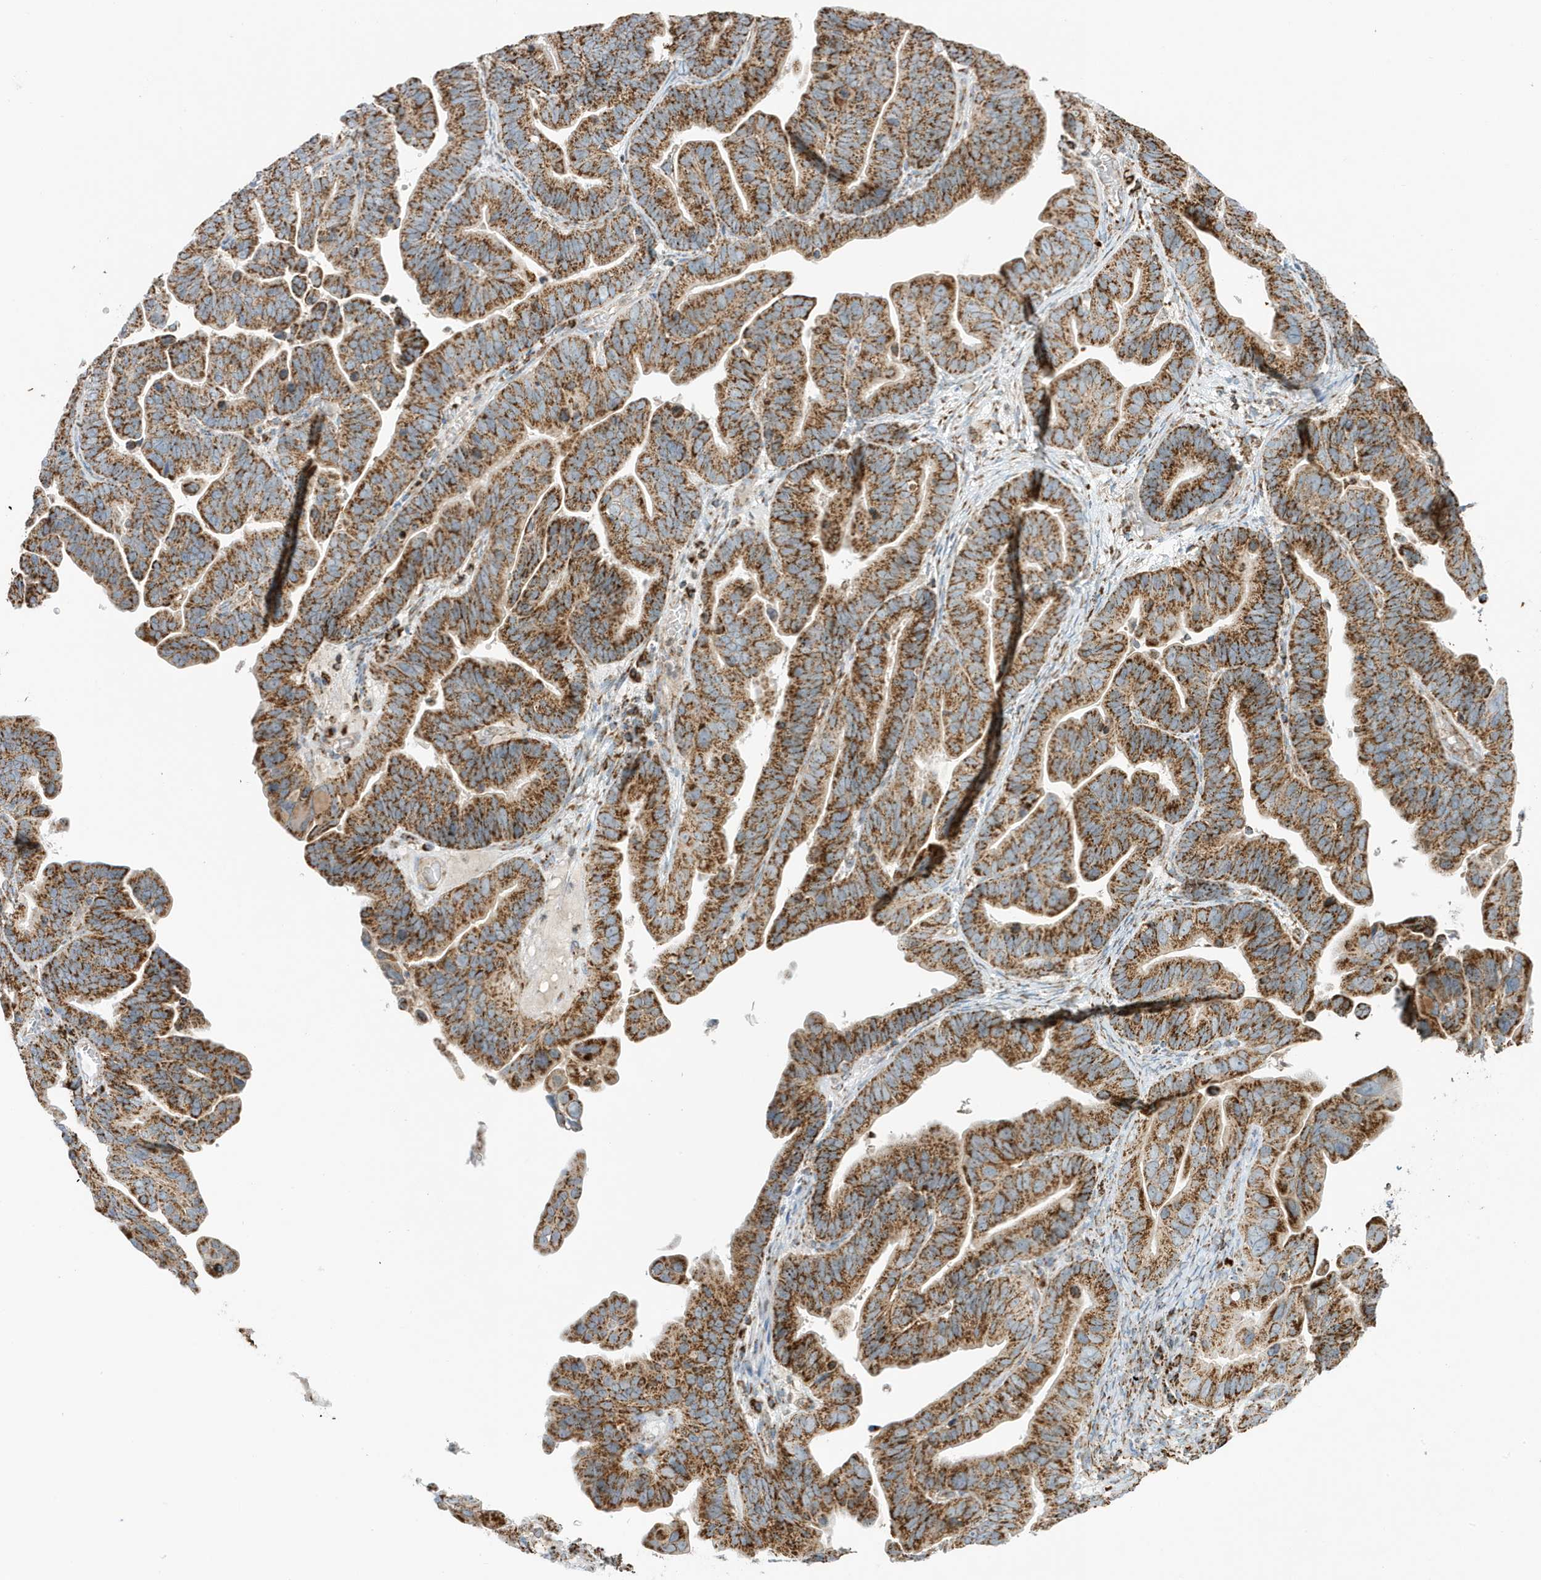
{"staining": {"intensity": "strong", "quantity": ">75%", "location": "cytoplasmic/membranous"}, "tissue": "ovarian cancer", "cell_type": "Tumor cells", "image_type": "cancer", "snomed": [{"axis": "morphology", "description": "Cystadenocarcinoma, serous, NOS"}, {"axis": "topography", "description": "Ovary"}], "caption": "A high-resolution image shows IHC staining of ovarian cancer, which demonstrates strong cytoplasmic/membranous expression in approximately >75% of tumor cells.", "gene": "ATP5ME", "patient": {"sex": "female", "age": 56}}